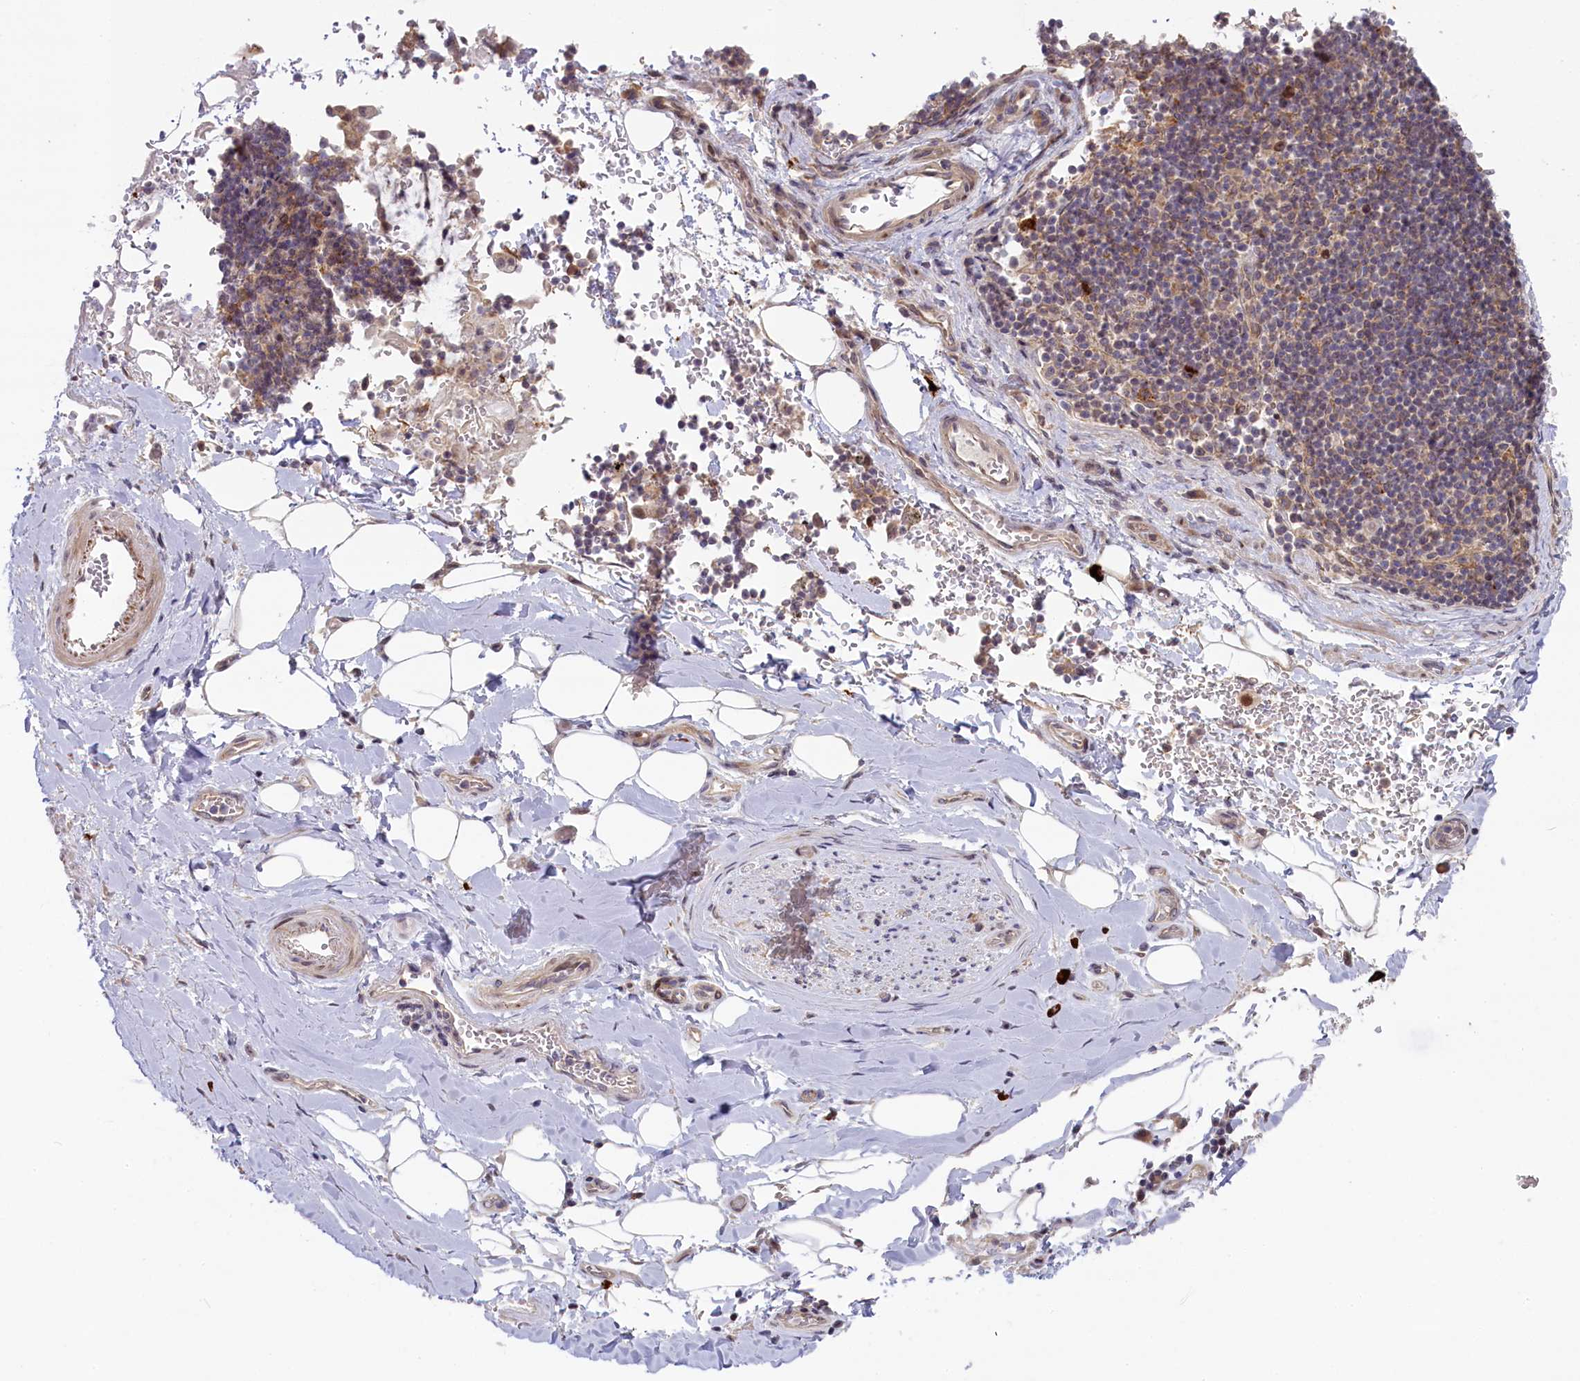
{"staining": {"intensity": "negative", "quantity": "none", "location": "none"}, "tissue": "adipose tissue", "cell_type": "Adipocytes", "image_type": "normal", "snomed": [{"axis": "morphology", "description": "Normal tissue, NOS"}, {"axis": "topography", "description": "Lymph node"}, {"axis": "topography", "description": "Cartilage tissue"}, {"axis": "topography", "description": "Bronchus"}], "caption": "Photomicrograph shows no protein expression in adipocytes of benign adipose tissue.", "gene": "CCL23", "patient": {"sex": "male", "age": 63}}